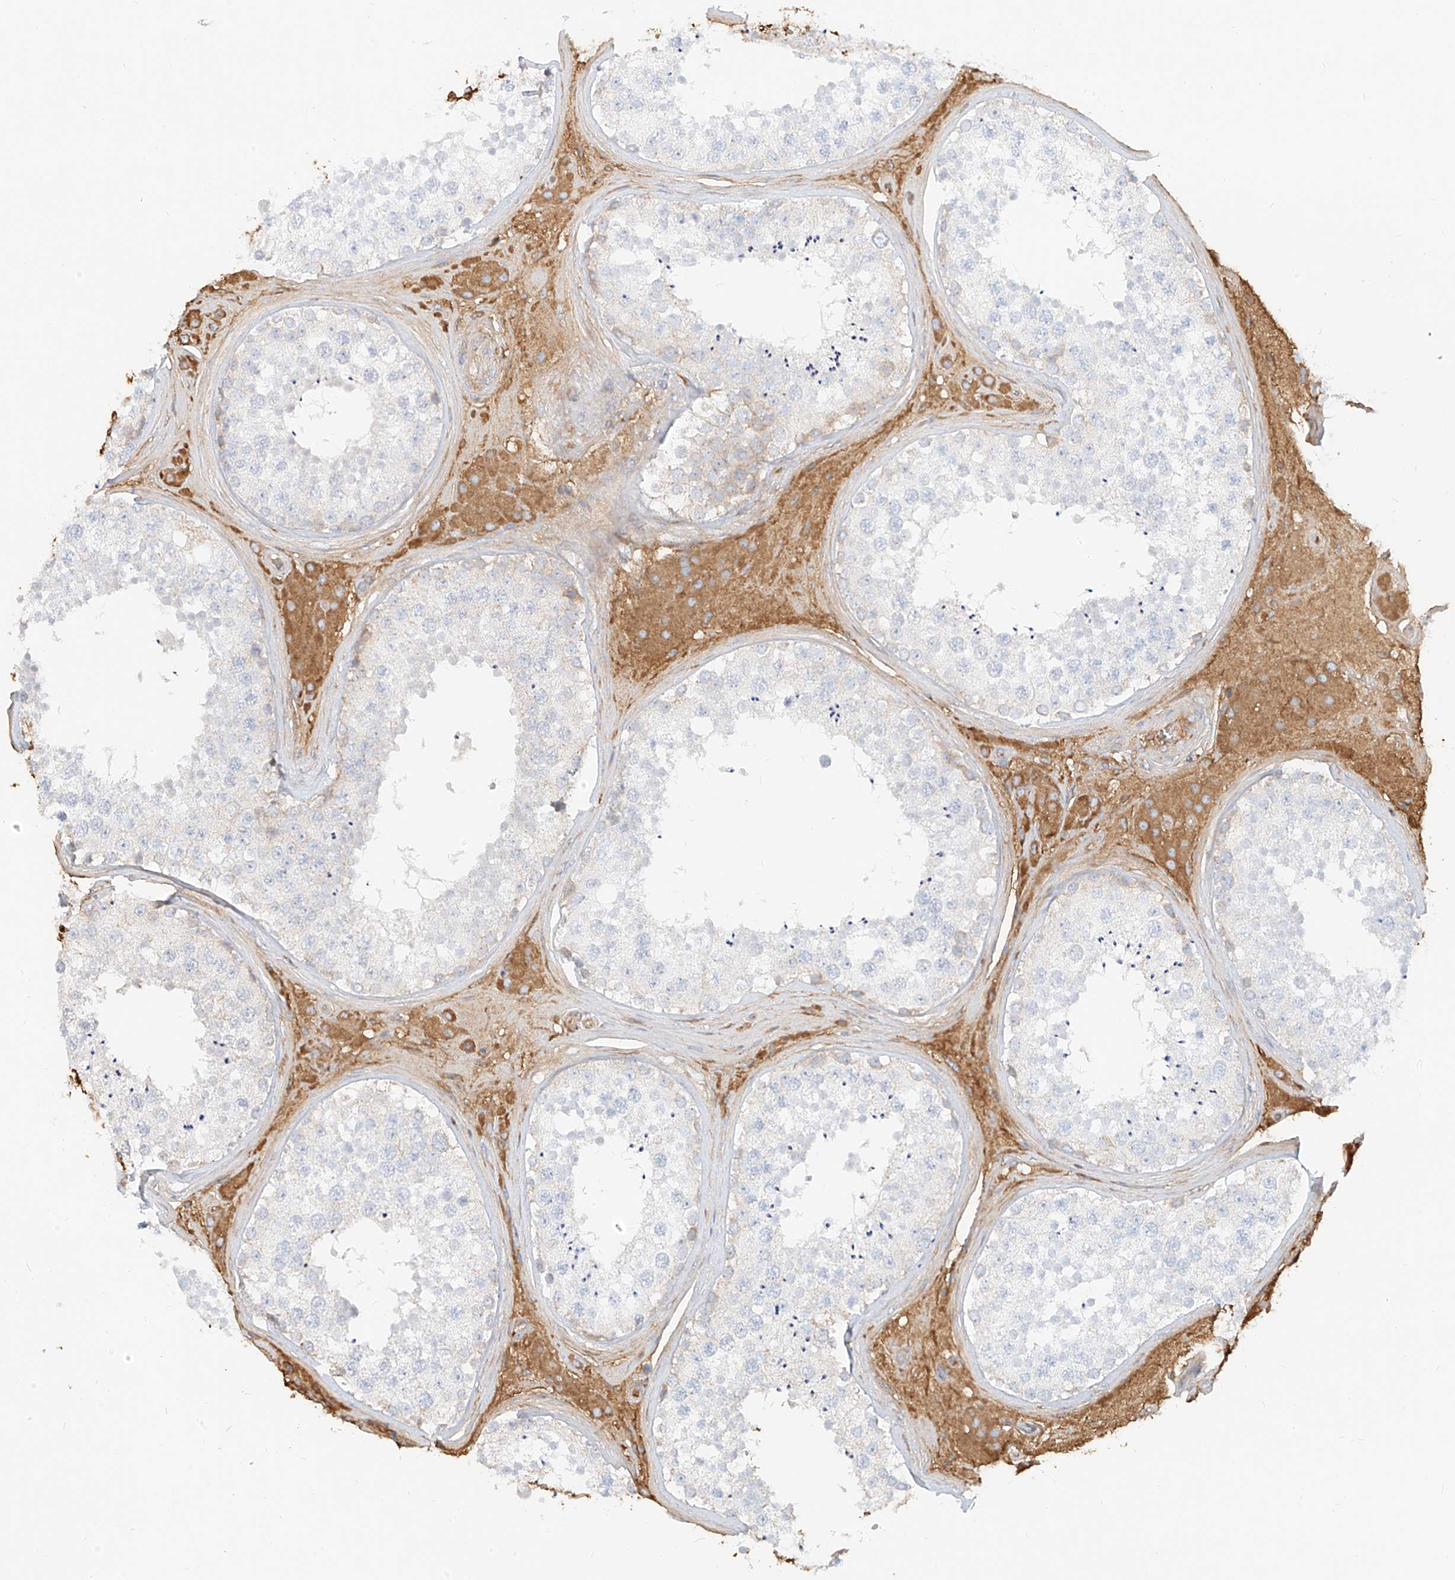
{"staining": {"intensity": "negative", "quantity": "none", "location": "none"}, "tissue": "testis", "cell_type": "Cells in seminiferous ducts", "image_type": "normal", "snomed": [{"axis": "morphology", "description": "Normal tissue, NOS"}, {"axis": "topography", "description": "Testis"}], "caption": "A high-resolution micrograph shows immunohistochemistry (IHC) staining of unremarkable testis, which shows no significant staining in cells in seminiferous ducts. The staining is performed using DAB (3,3'-diaminobenzidine) brown chromogen with nuclei counter-stained in using hematoxylin.", "gene": "OCSTAMP", "patient": {"sex": "male", "age": 46}}